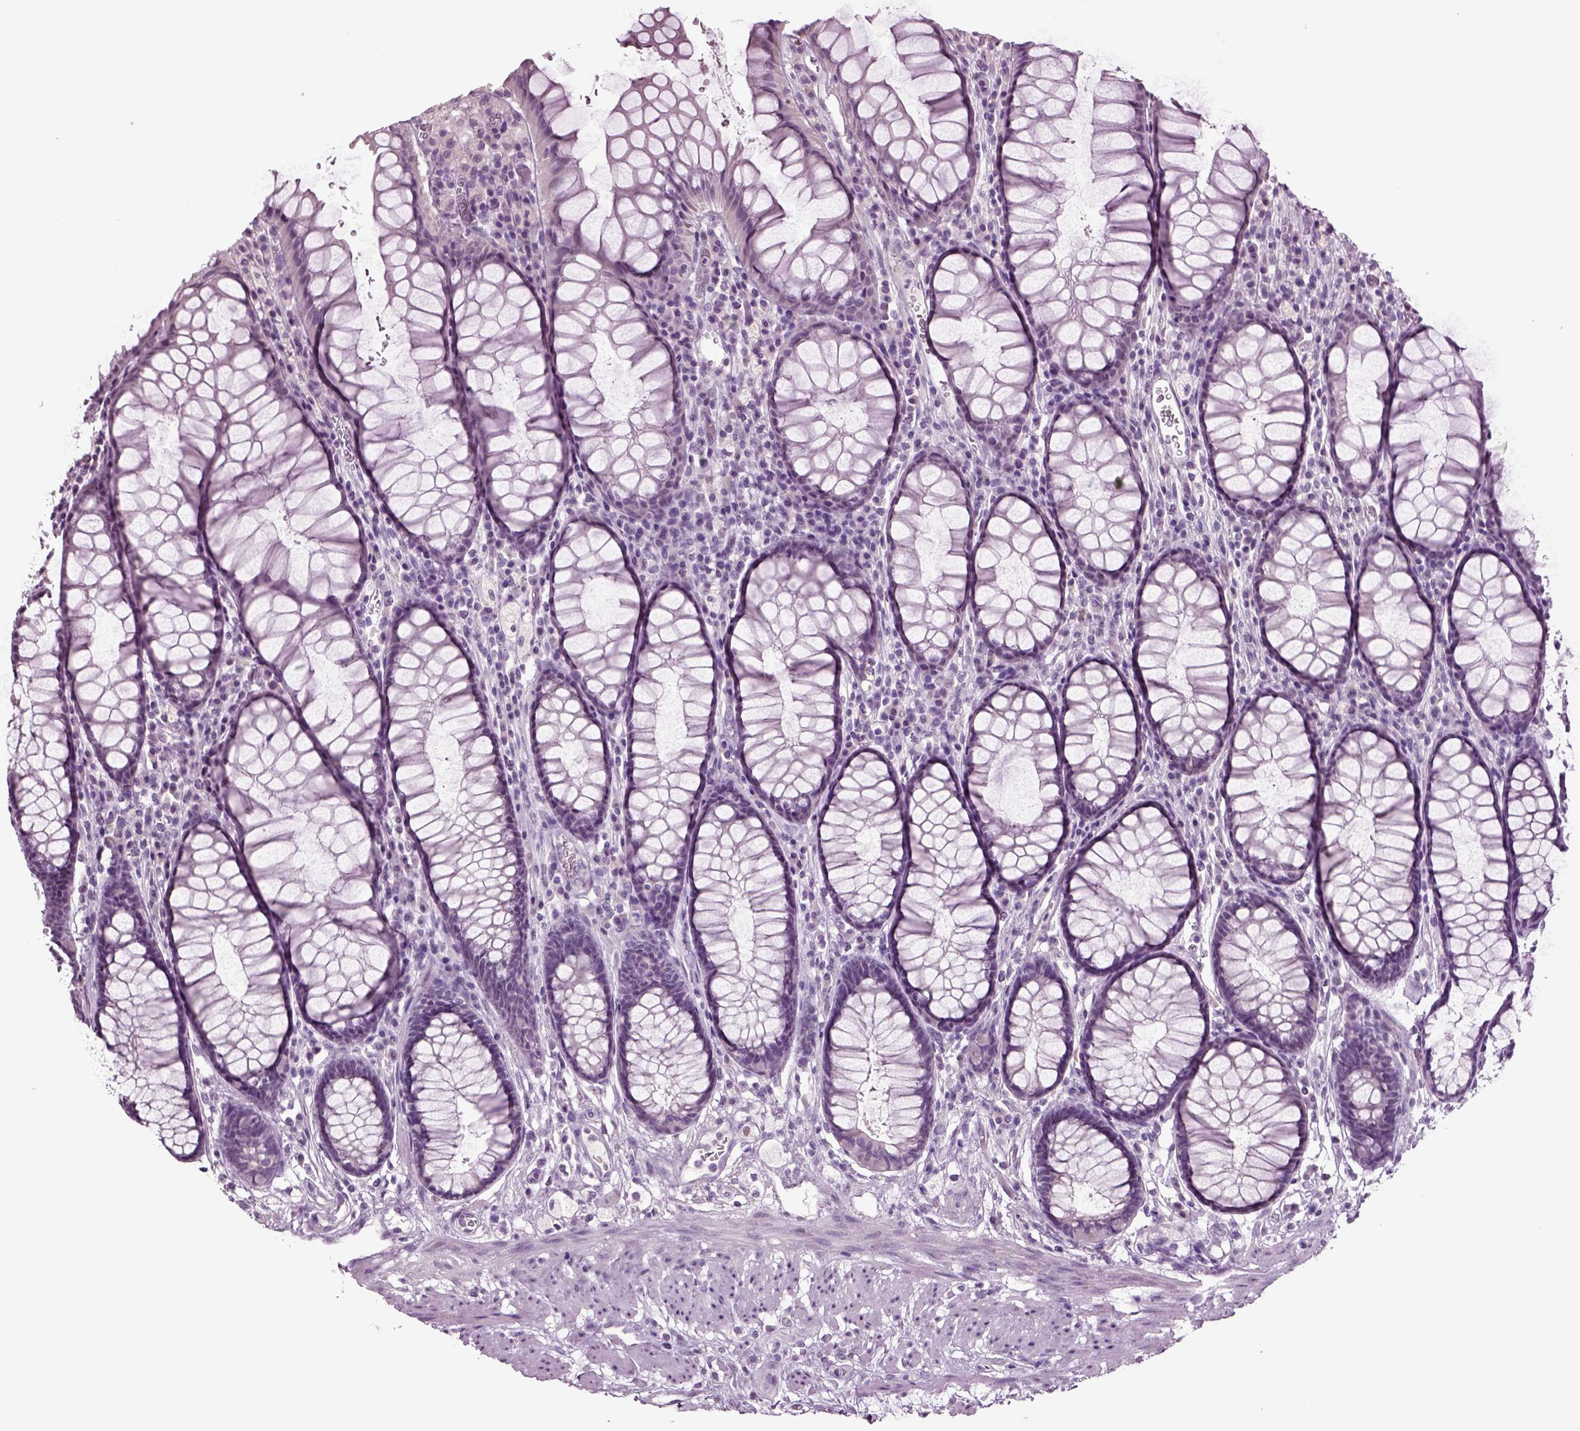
{"staining": {"intensity": "negative", "quantity": "none", "location": "none"}, "tissue": "rectum", "cell_type": "Glandular cells", "image_type": "normal", "snomed": [{"axis": "morphology", "description": "Normal tissue, NOS"}, {"axis": "topography", "description": "Rectum"}], "caption": "High magnification brightfield microscopy of benign rectum stained with DAB (3,3'-diaminobenzidine) (brown) and counterstained with hematoxylin (blue): glandular cells show no significant positivity. The staining is performed using DAB brown chromogen with nuclei counter-stained in using hematoxylin.", "gene": "SLC17A6", "patient": {"sex": "female", "age": 68}}